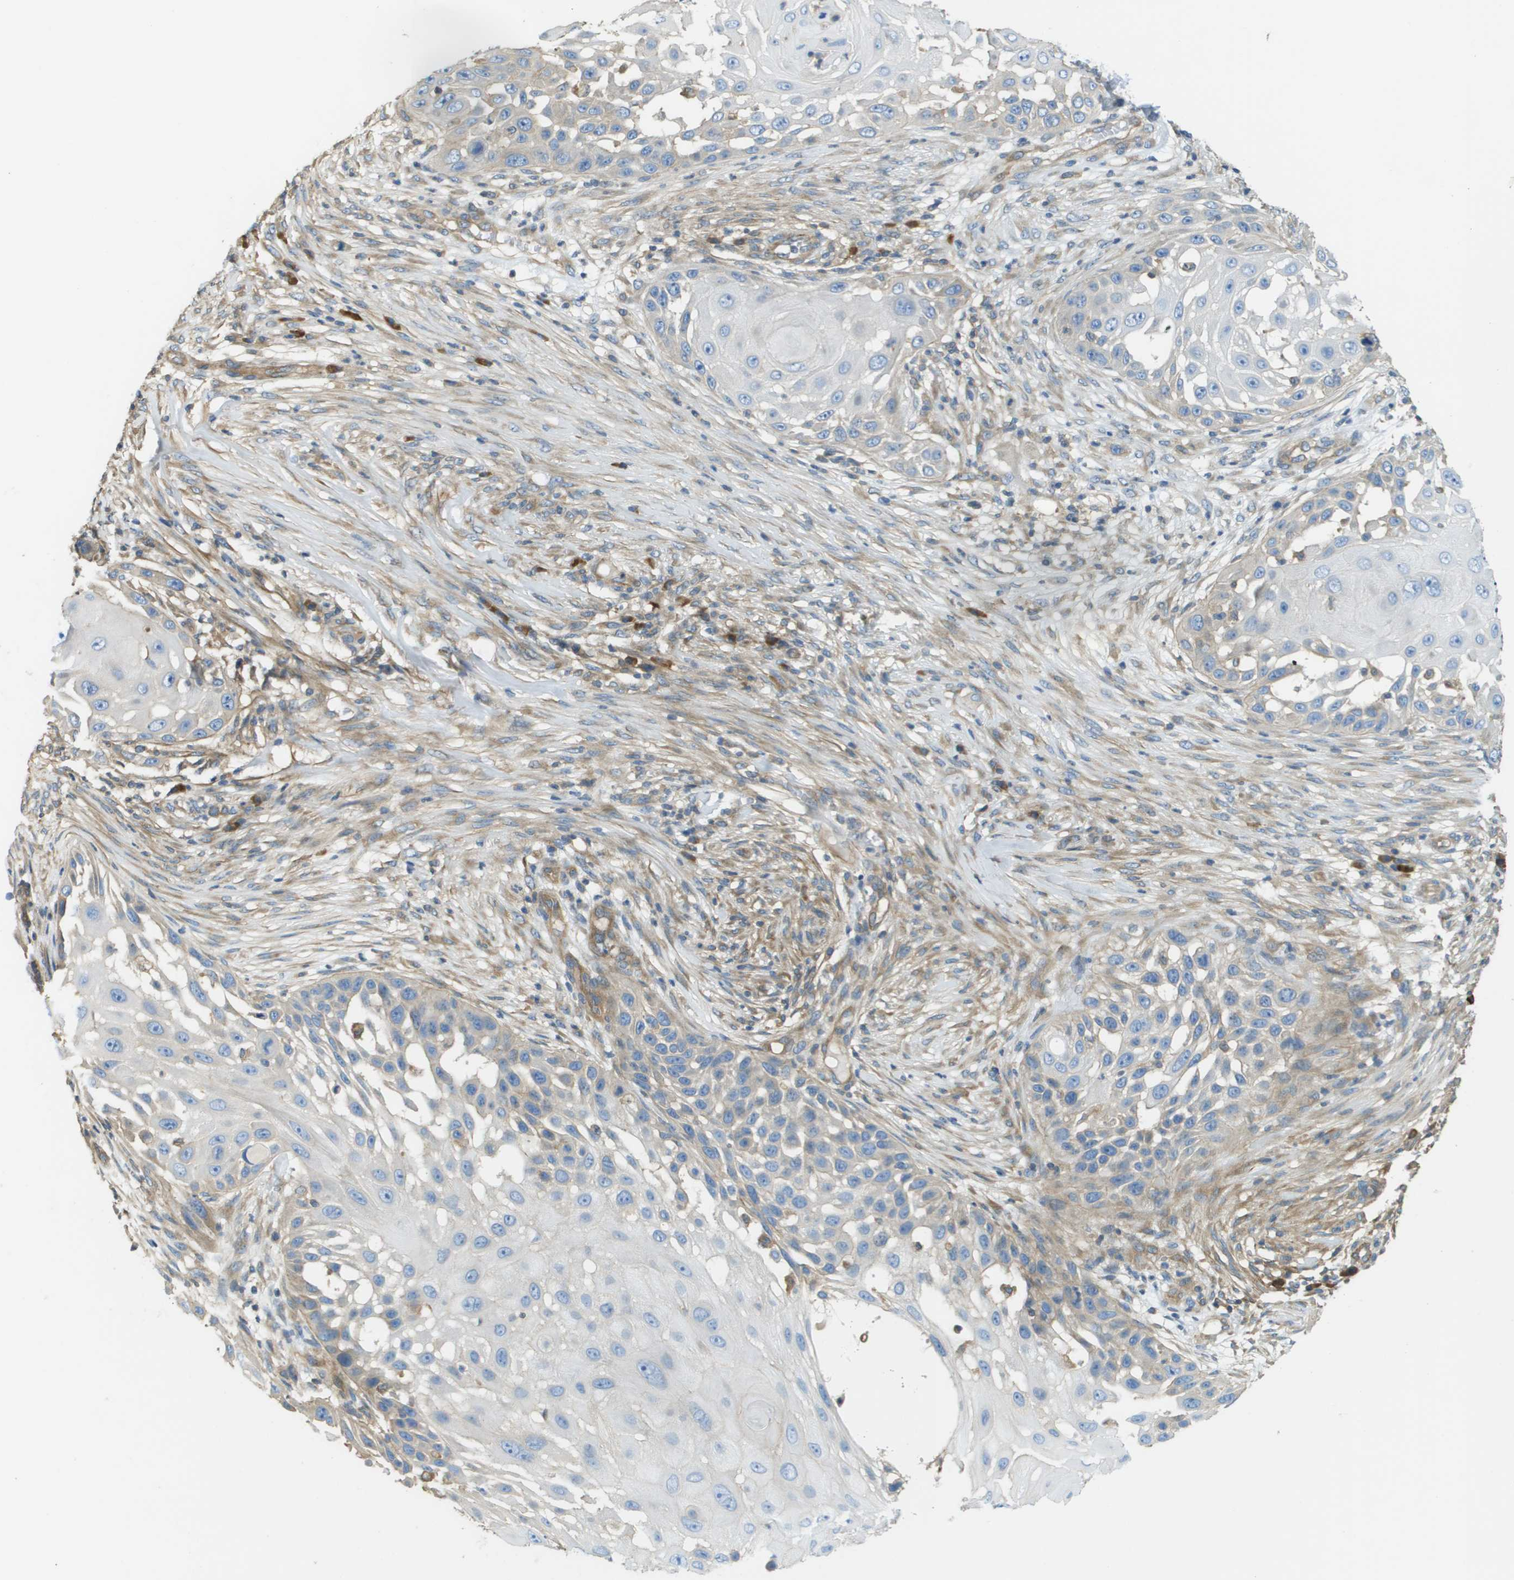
{"staining": {"intensity": "weak", "quantity": "<25%", "location": "cytoplasmic/membranous"}, "tissue": "skin cancer", "cell_type": "Tumor cells", "image_type": "cancer", "snomed": [{"axis": "morphology", "description": "Squamous cell carcinoma, NOS"}, {"axis": "topography", "description": "Skin"}], "caption": "Tumor cells are negative for protein expression in human skin squamous cell carcinoma.", "gene": "DNAJB11", "patient": {"sex": "female", "age": 44}}